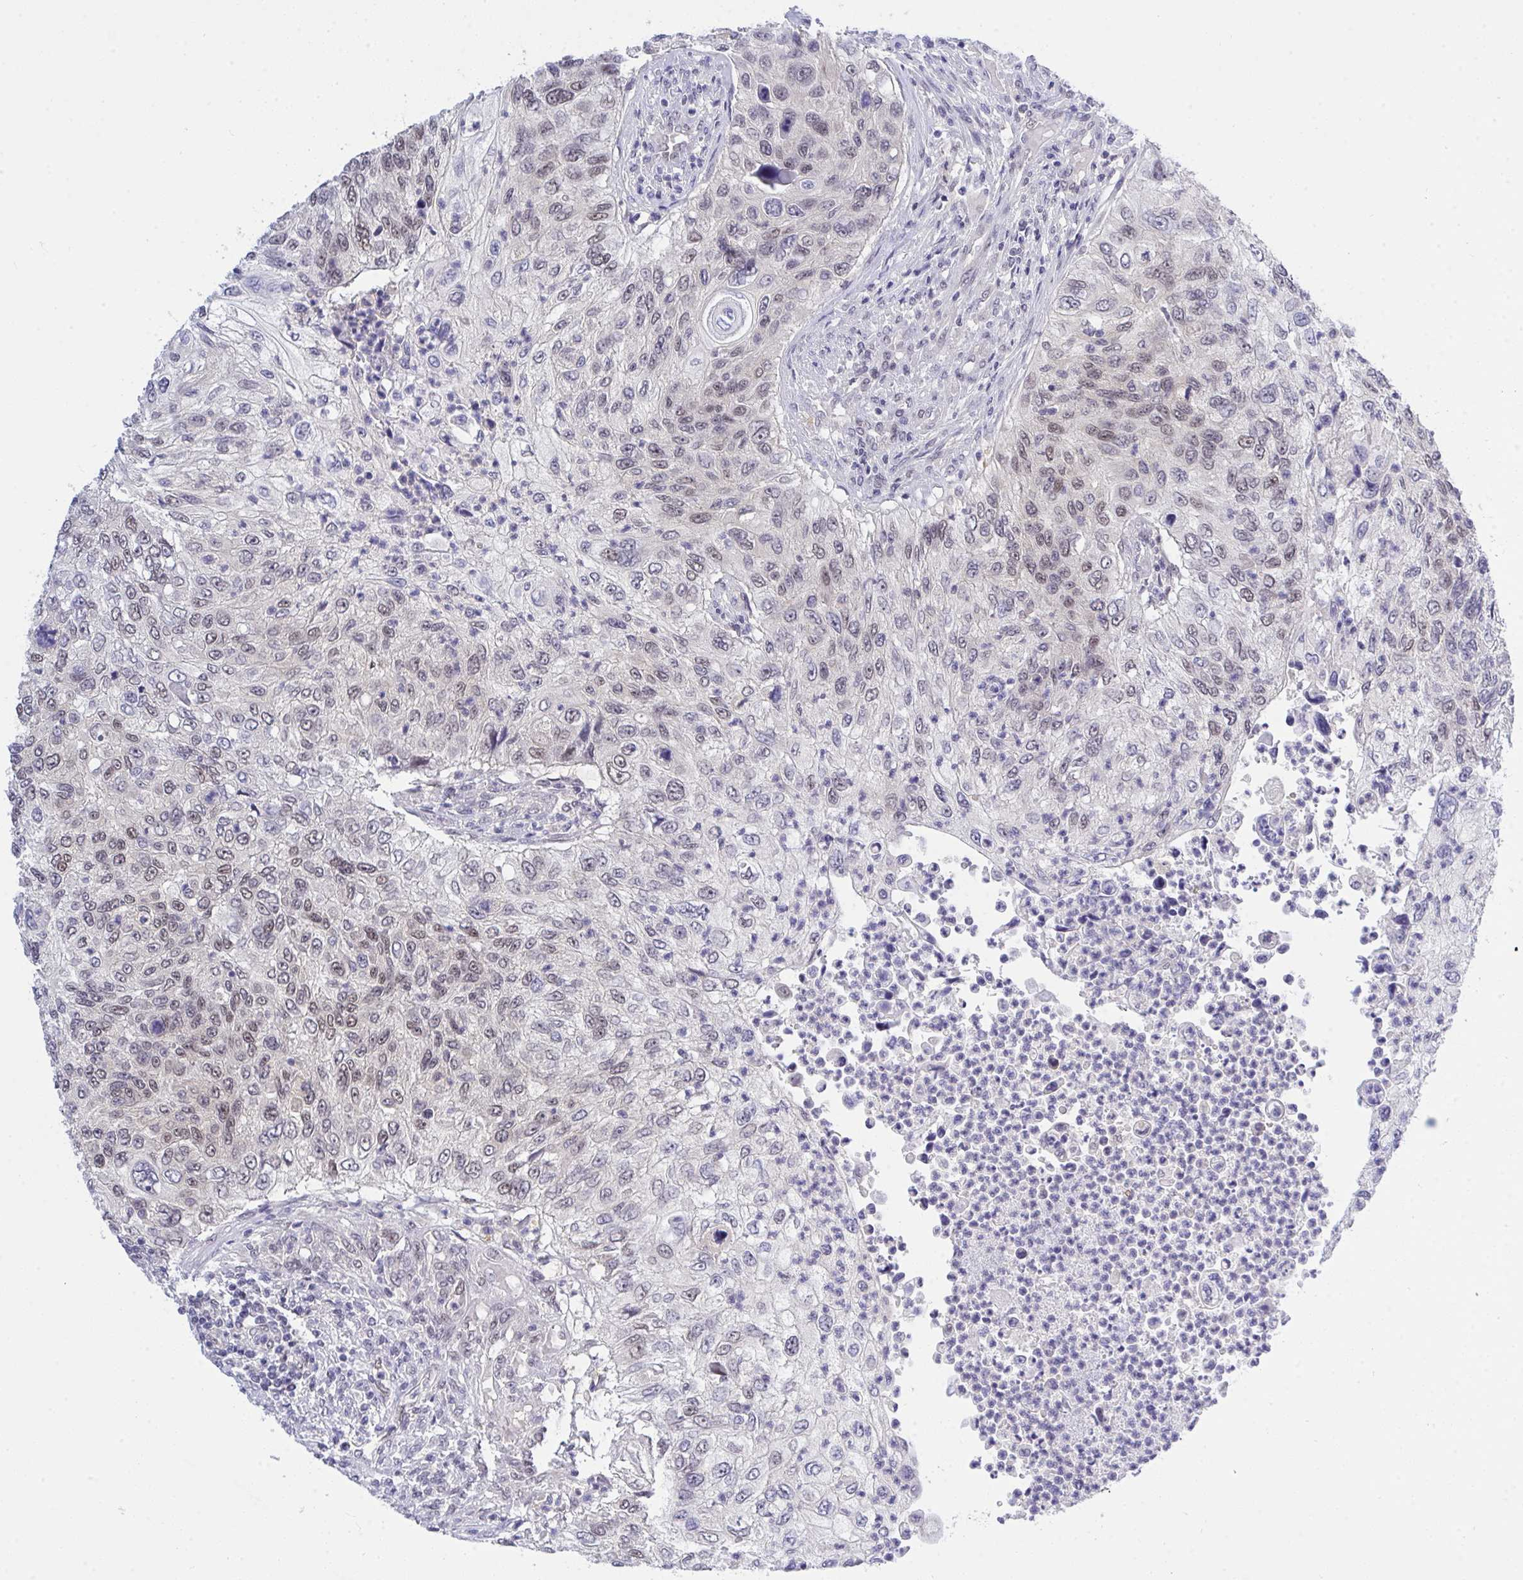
{"staining": {"intensity": "weak", "quantity": "25%-75%", "location": "nuclear"}, "tissue": "urothelial cancer", "cell_type": "Tumor cells", "image_type": "cancer", "snomed": [{"axis": "morphology", "description": "Urothelial carcinoma, High grade"}, {"axis": "topography", "description": "Urinary bladder"}], "caption": "Immunohistochemical staining of urothelial cancer displays low levels of weak nuclear staining in approximately 25%-75% of tumor cells. The staining was performed using DAB (3,3'-diaminobenzidine) to visualize the protein expression in brown, while the nuclei were stained in blue with hematoxylin (Magnification: 20x).", "gene": "THOP1", "patient": {"sex": "female", "age": 60}}